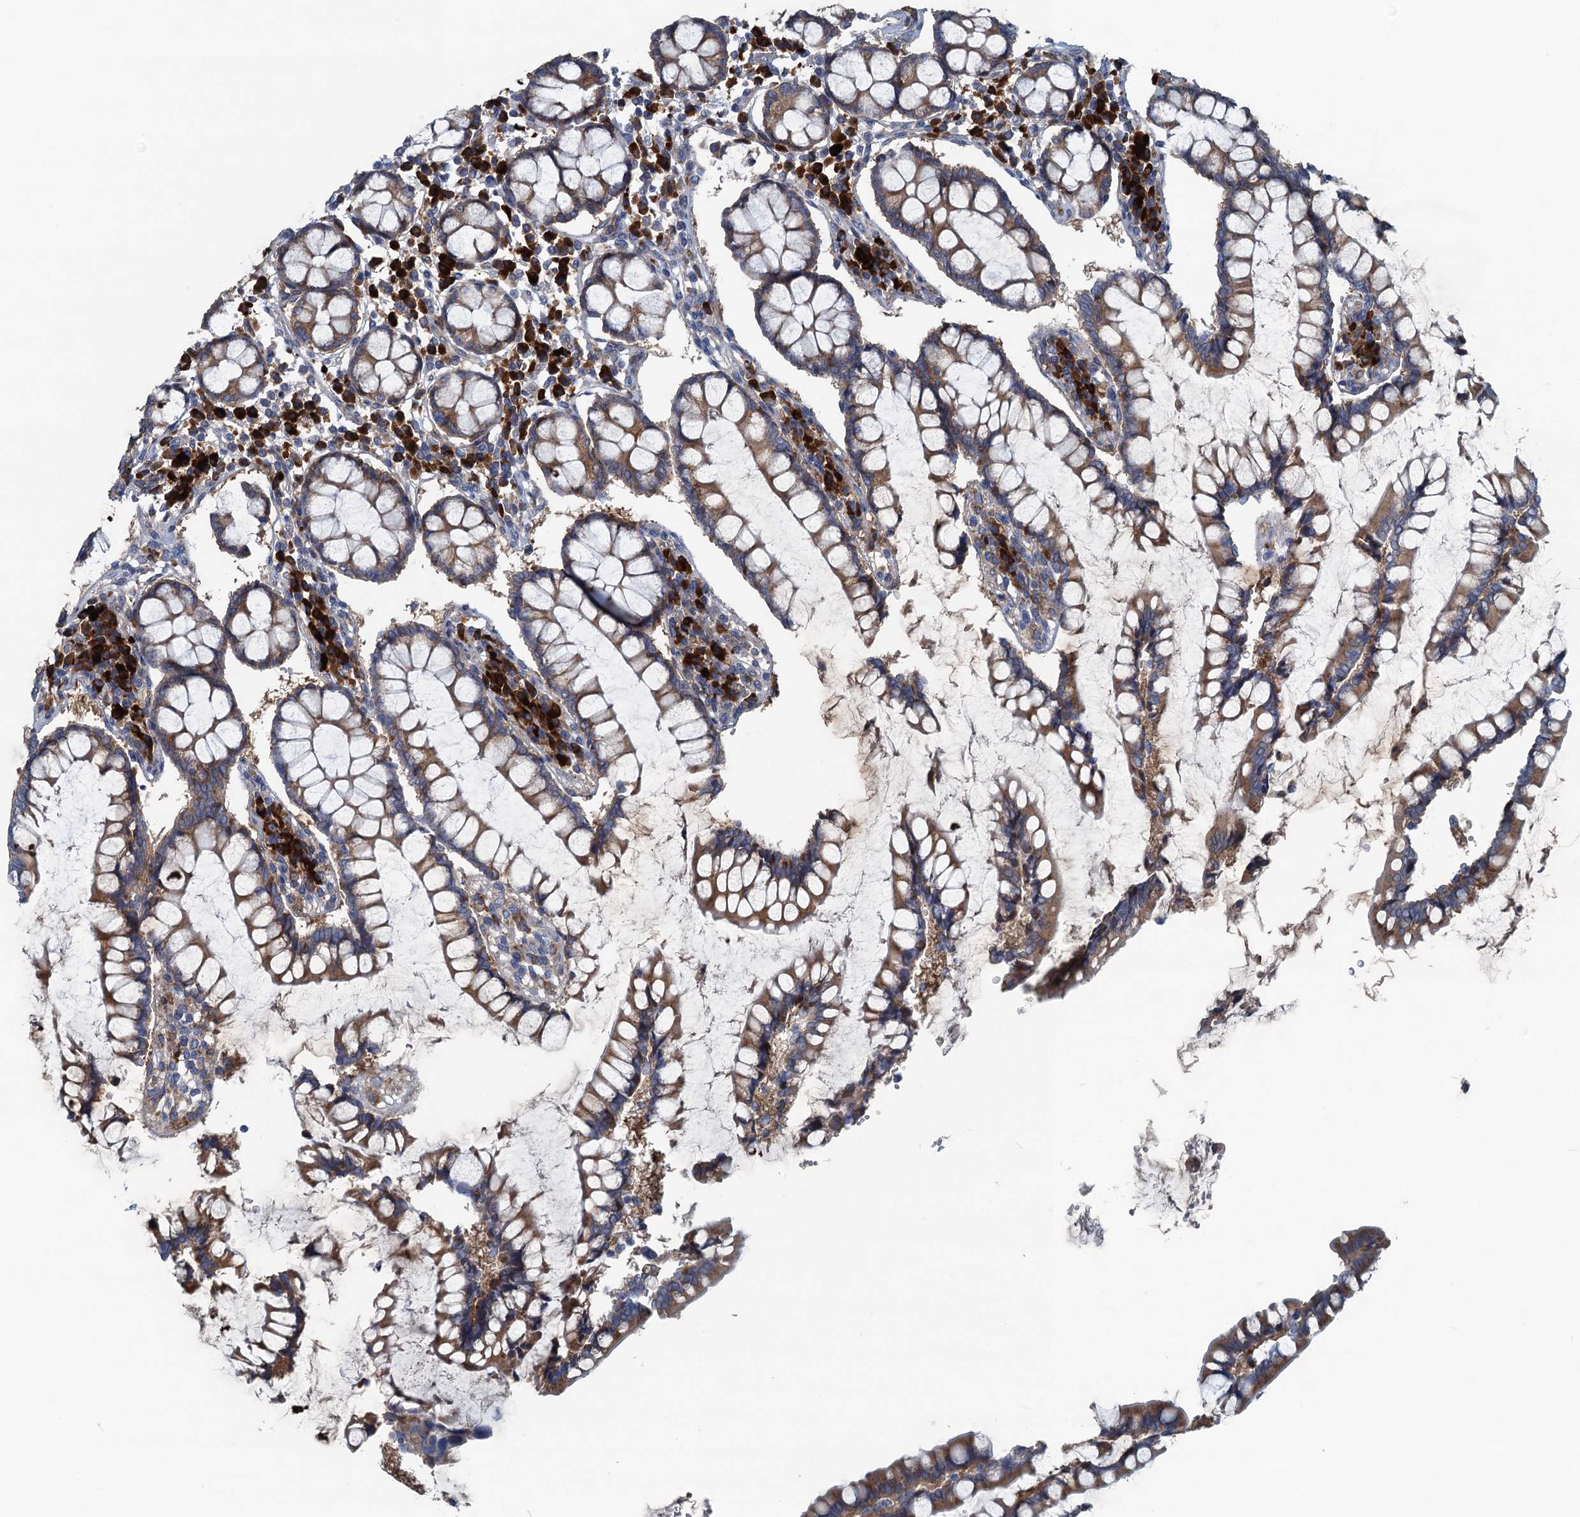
{"staining": {"intensity": "negative", "quantity": "none", "location": "none"}, "tissue": "colon", "cell_type": "Endothelial cells", "image_type": "normal", "snomed": [{"axis": "morphology", "description": "Normal tissue, NOS"}, {"axis": "topography", "description": "Colon"}], "caption": "Immunohistochemical staining of unremarkable colon reveals no significant staining in endothelial cells. (DAB immunohistochemistry (IHC) visualized using brightfield microscopy, high magnification).", "gene": "MYDGF", "patient": {"sex": "female", "age": 79}}